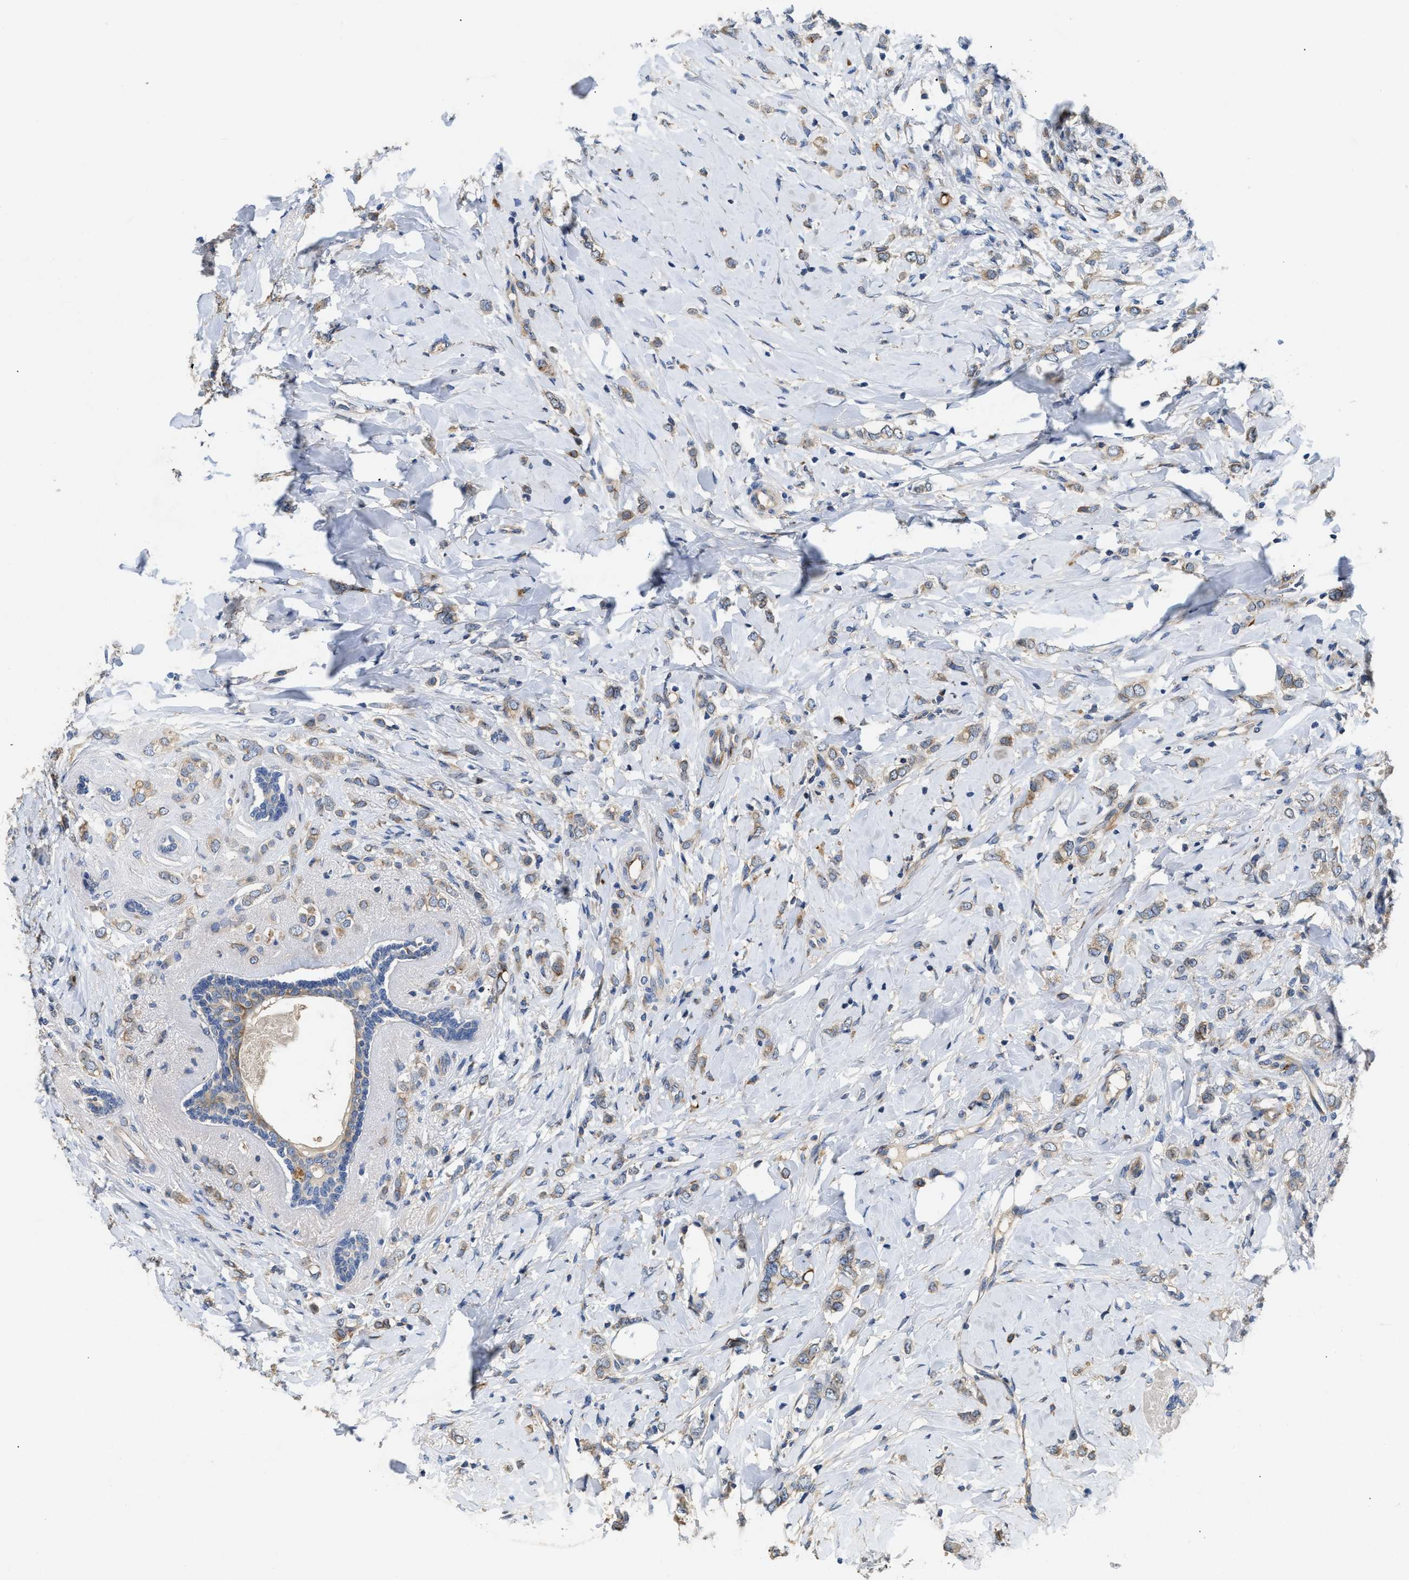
{"staining": {"intensity": "weak", "quantity": ">75%", "location": "cytoplasmic/membranous"}, "tissue": "breast cancer", "cell_type": "Tumor cells", "image_type": "cancer", "snomed": [{"axis": "morphology", "description": "Normal tissue, NOS"}, {"axis": "morphology", "description": "Lobular carcinoma"}, {"axis": "topography", "description": "Breast"}], "caption": "The histopathology image reveals a brown stain indicating the presence of a protein in the cytoplasmic/membranous of tumor cells in breast cancer (lobular carcinoma).", "gene": "IL17RC", "patient": {"sex": "female", "age": 47}}